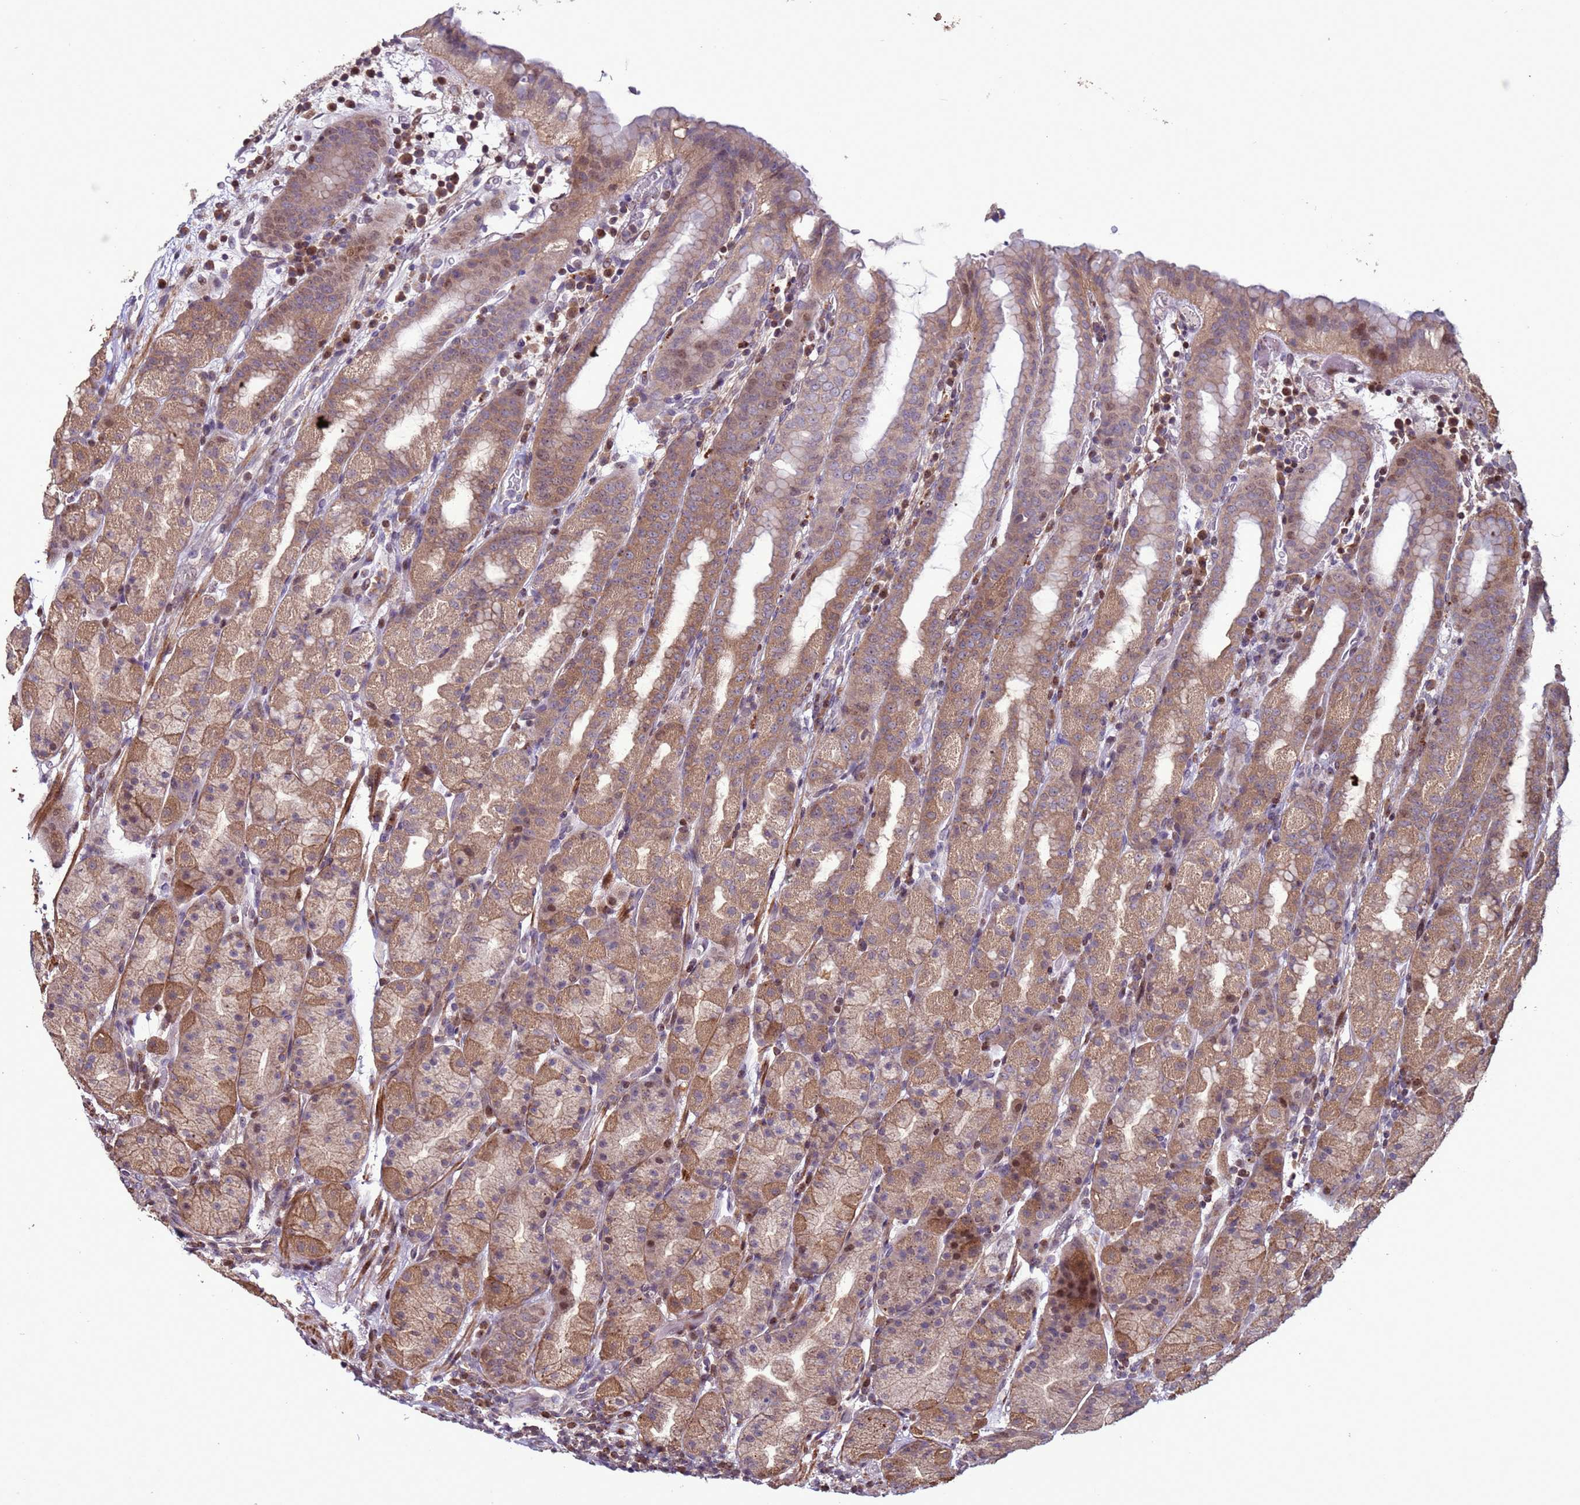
{"staining": {"intensity": "moderate", "quantity": "25%-75%", "location": "cytoplasmic/membranous,nuclear"}, "tissue": "stomach", "cell_type": "Glandular cells", "image_type": "normal", "snomed": [{"axis": "morphology", "description": "Normal tissue, NOS"}, {"axis": "topography", "description": "Stomach, upper"}, {"axis": "topography", "description": "Stomach, lower"}, {"axis": "topography", "description": "Small intestine"}], "caption": "The photomicrograph demonstrates a brown stain indicating the presence of a protein in the cytoplasmic/membranous,nuclear of glandular cells in stomach.", "gene": "HGH1", "patient": {"sex": "male", "age": 68}}